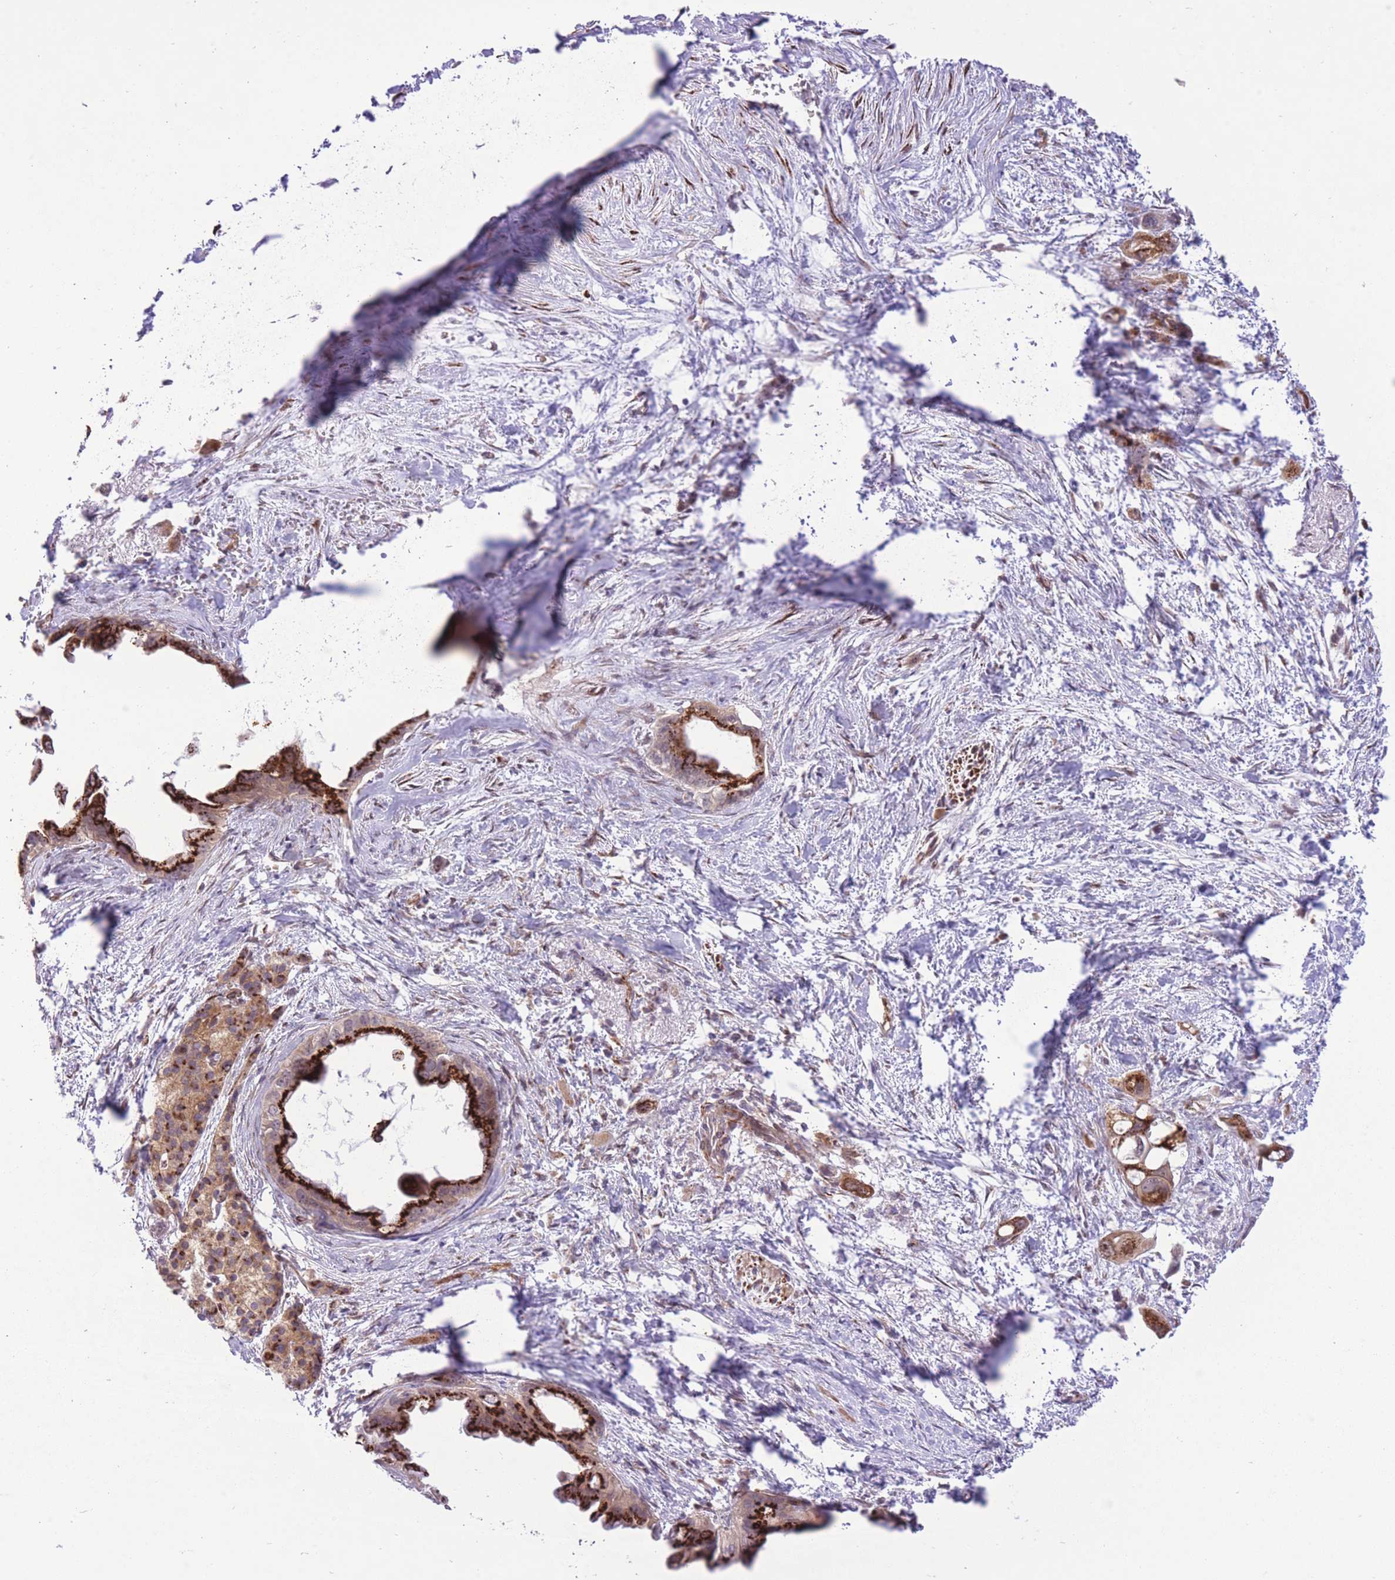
{"staining": {"intensity": "strong", "quantity": ">75%", "location": "cytoplasmic/membranous"}, "tissue": "pancreatic cancer", "cell_type": "Tumor cells", "image_type": "cancer", "snomed": [{"axis": "morphology", "description": "Adenocarcinoma, NOS"}, {"axis": "topography", "description": "Pancreas"}], "caption": "Brown immunohistochemical staining in adenocarcinoma (pancreatic) displays strong cytoplasmic/membranous positivity in approximately >75% of tumor cells. The staining was performed using DAB (3,3'-diaminobenzidine) to visualize the protein expression in brown, while the nuclei were stained in blue with hematoxylin (Magnification: 20x).", "gene": "ZBED5", "patient": {"sex": "male", "age": 61}}